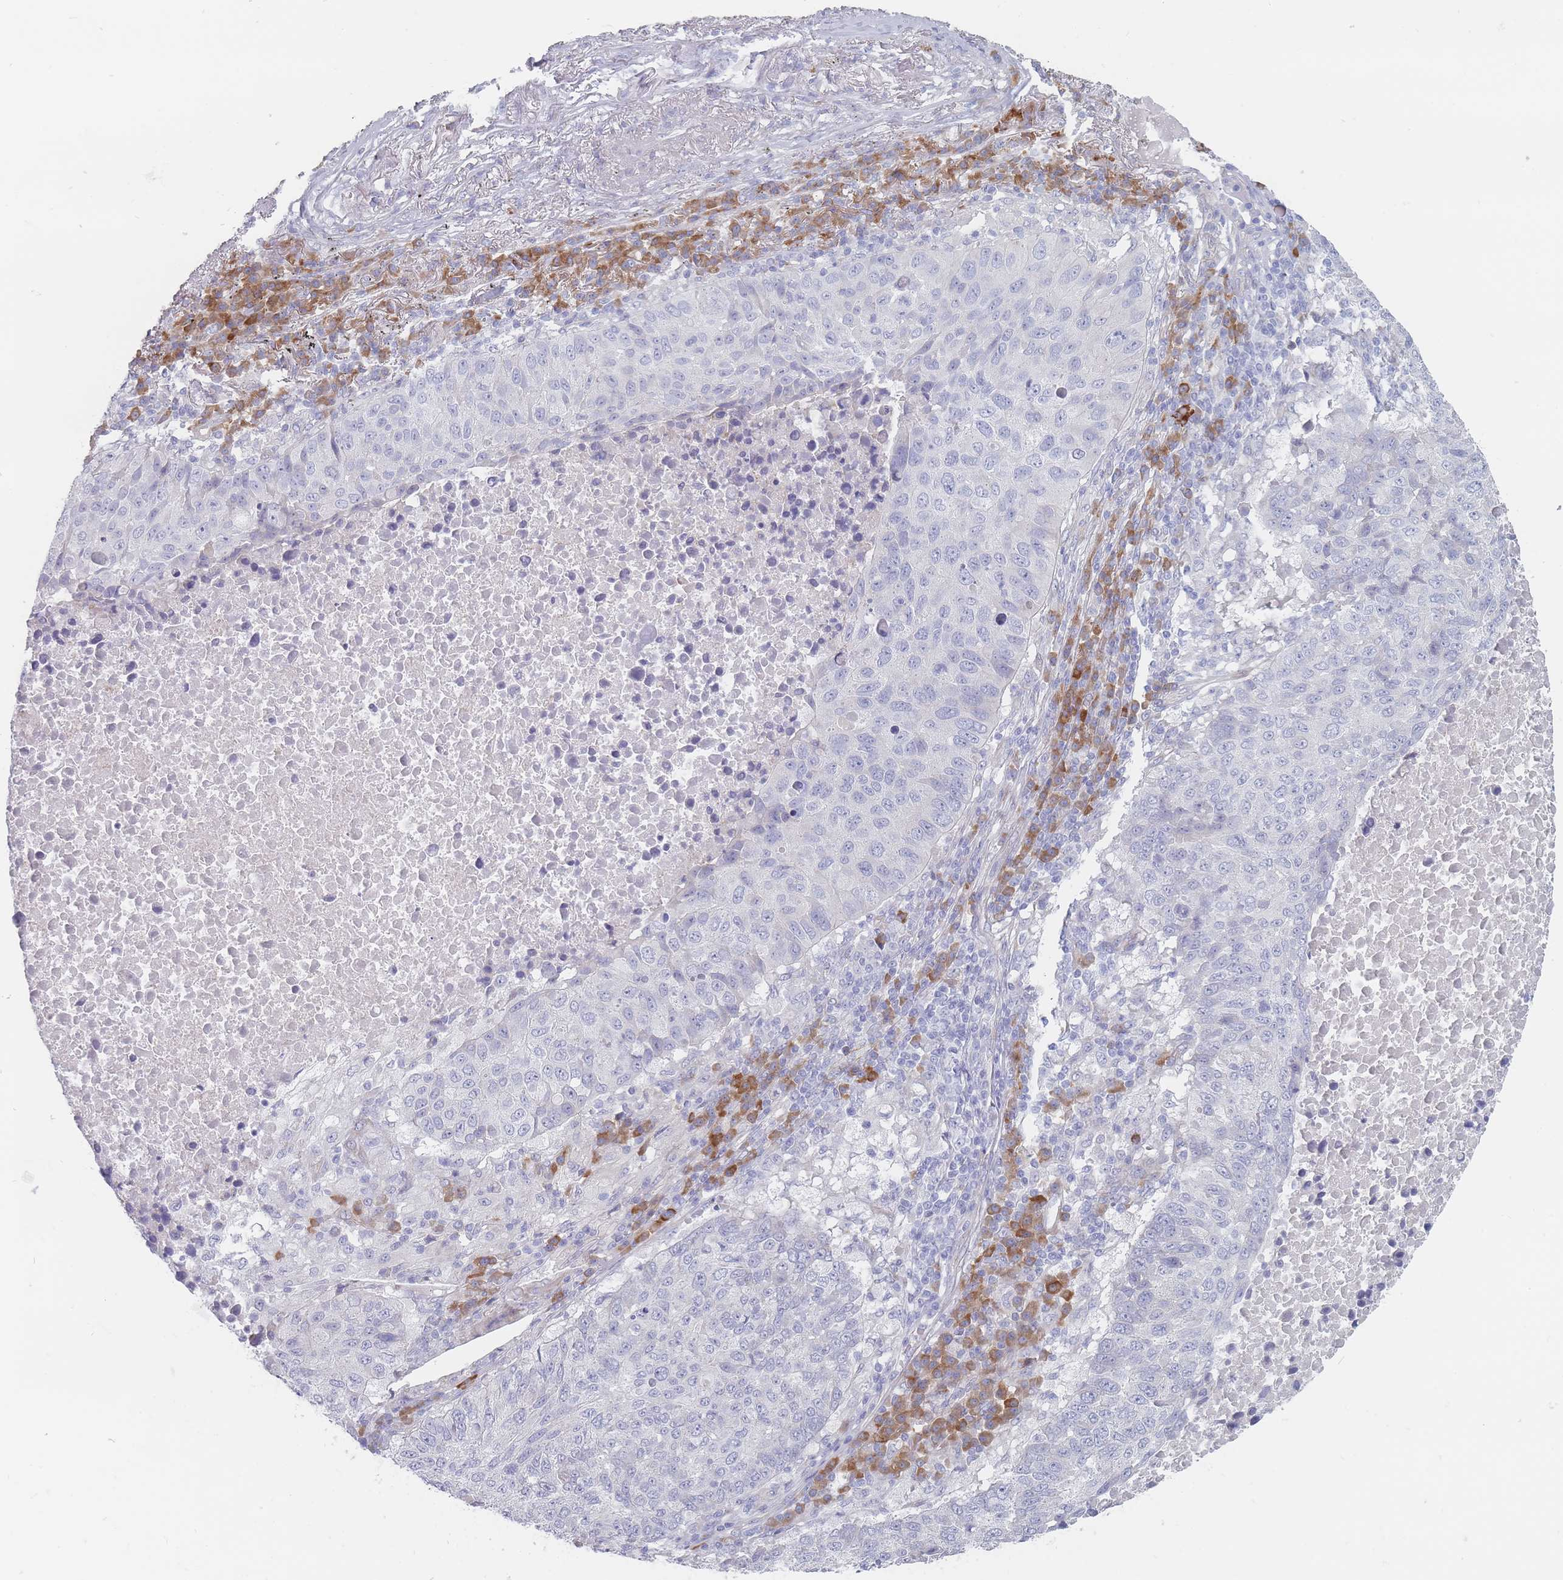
{"staining": {"intensity": "negative", "quantity": "none", "location": "none"}, "tissue": "lung cancer", "cell_type": "Tumor cells", "image_type": "cancer", "snomed": [{"axis": "morphology", "description": "Squamous cell carcinoma, NOS"}, {"axis": "topography", "description": "Lung"}], "caption": "A histopathology image of human lung cancer is negative for staining in tumor cells.", "gene": "ERBIN", "patient": {"sex": "male", "age": 73}}